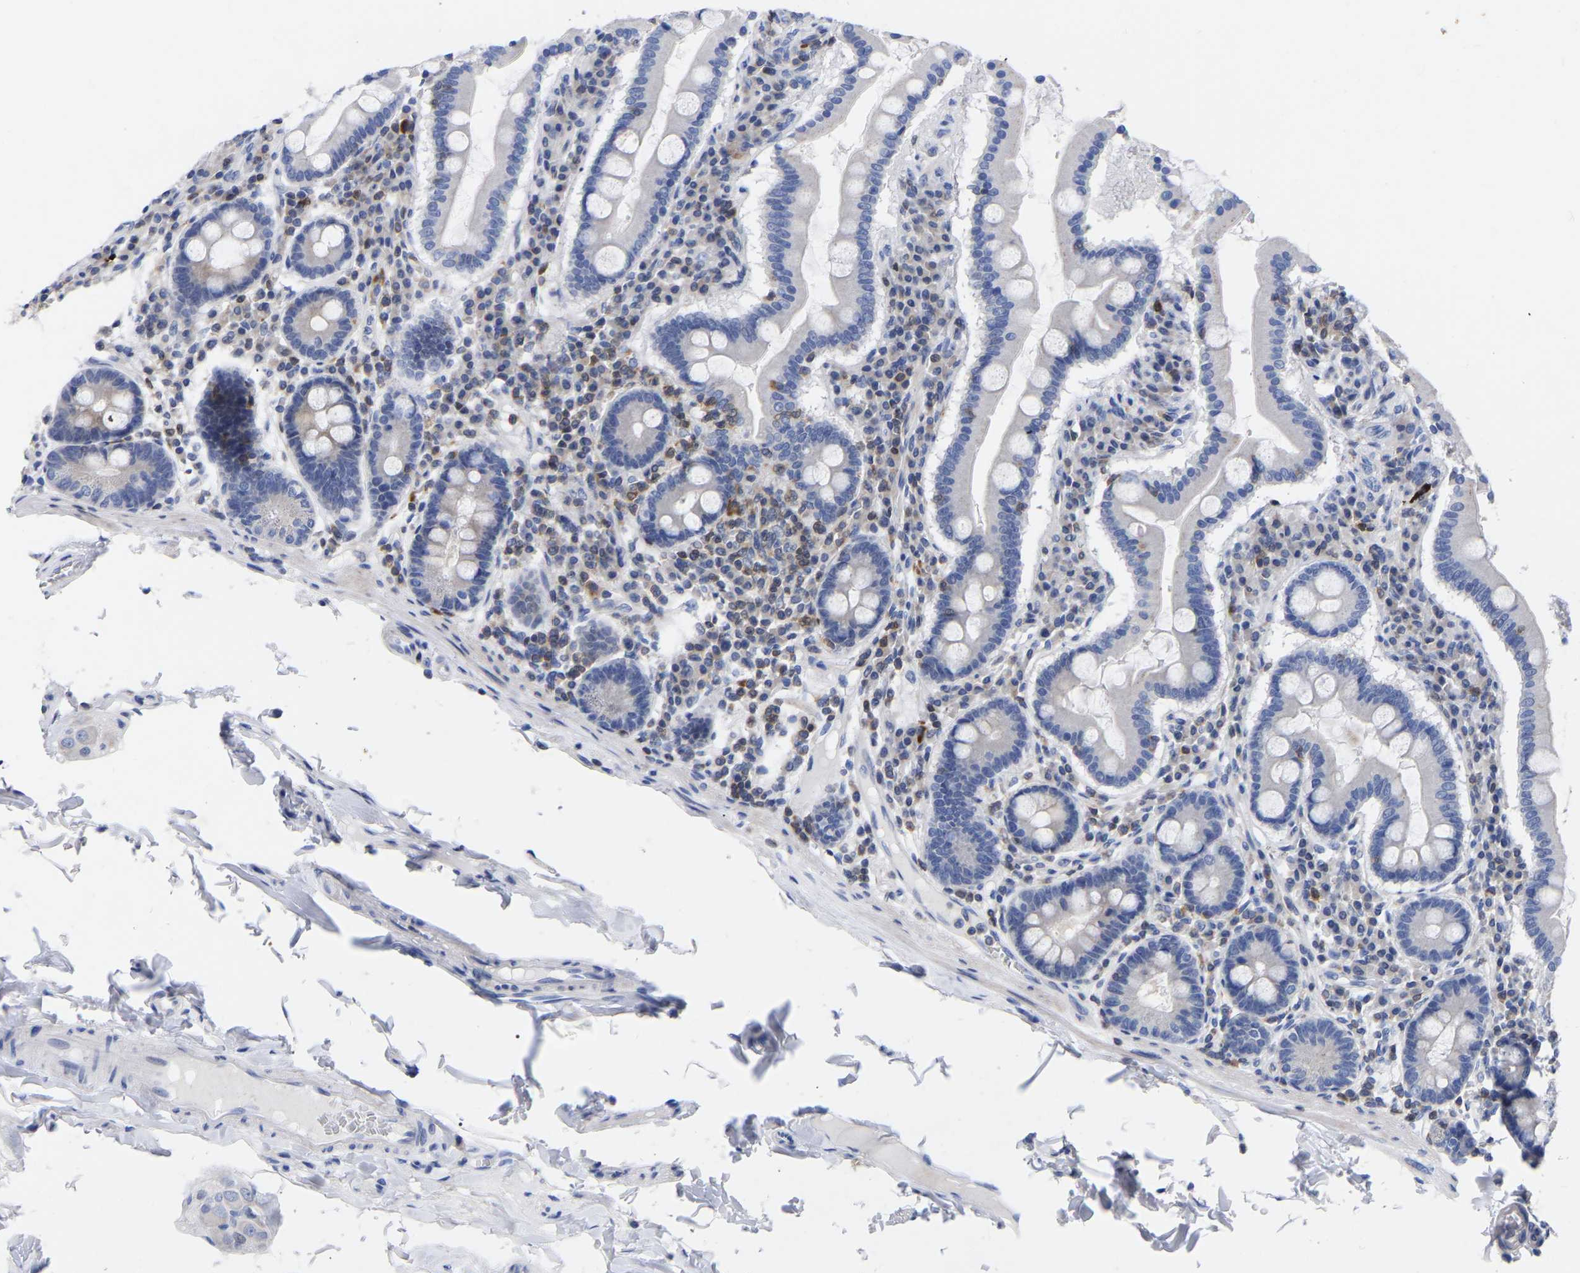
{"staining": {"intensity": "weak", "quantity": "<25%", "location": "cytoplasmic/membranous"}, "tissue": "duodenum", "cell_type": "Glandular cells", "image_type": "normal", "snomed": [{"axis": "morphology", "description": "Normal tissue, NOS"}, {"axis": "topography", "description": "Duodenum"}], "caption": "A high-resolution histopathology image shows immunohistochemistry staining of normal duodenum, which reveals no significant positivity in glandular cells. (Brightfield microscopy of DAB IHC at high magnification).", "gene": "PTPN7", "patient": {"sex": "male", "age": 50}}